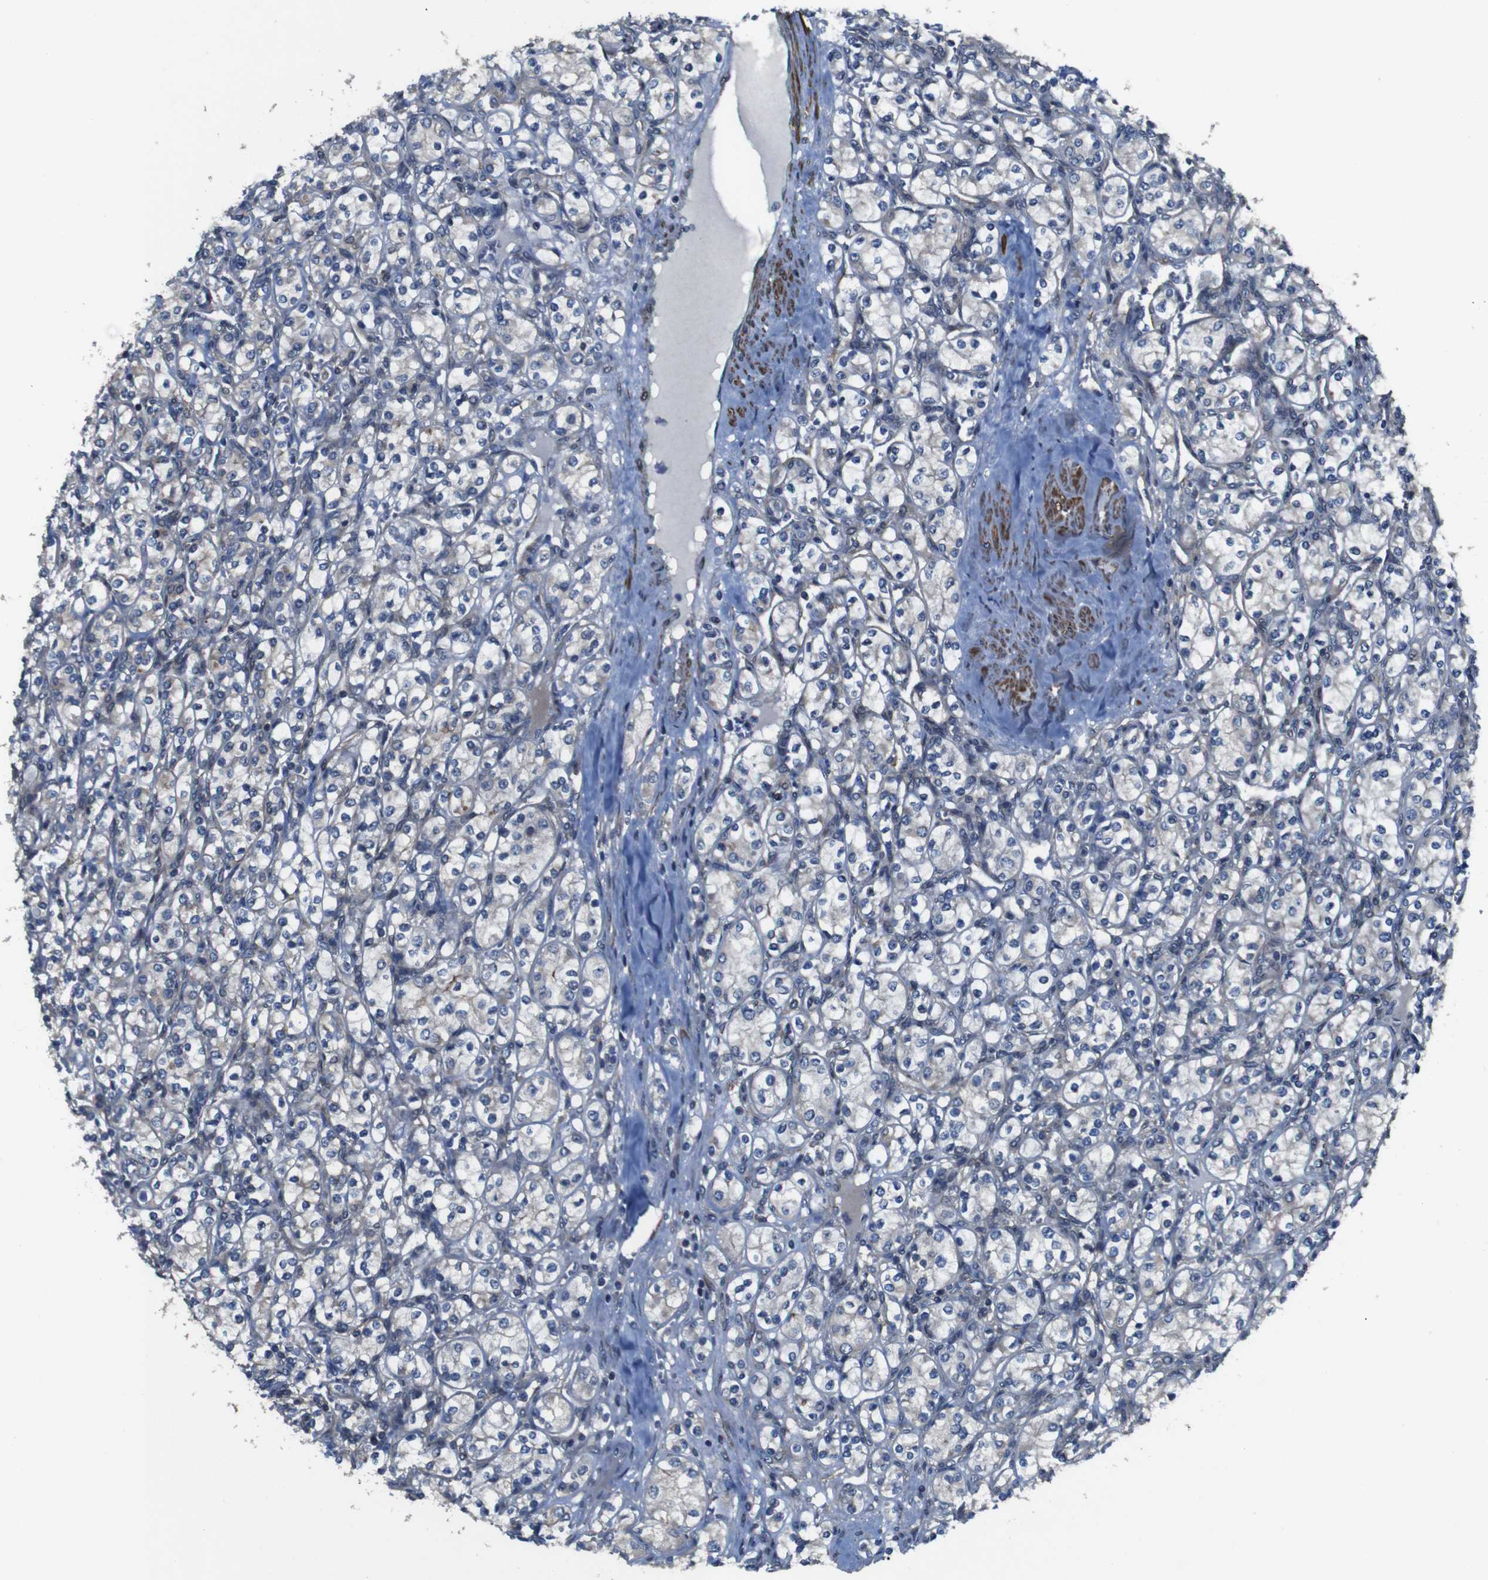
{"staining": {"intensity": "negative", "quantity": "none", "location": "none"}, "tissue": "renal cancer", "cell_type": "Tumor cells", "image_type": "cancer", "snomed": [{"axis": "morphology", "description": "Adenocarcinoma, NOS"}, {"axis": "topography", "description": "Kidney"}], "caption": "Protein analysis of adenocarcinoma (renal) displays no significant positivity in tumor cells. The staining is performed using DAB (3,3'-diaminobenzidine) brown chromogen with nuclei counter-stained in using hematoxylin.", "gene": "GGT7", "patient": {"sex": "male", "age": 77}}